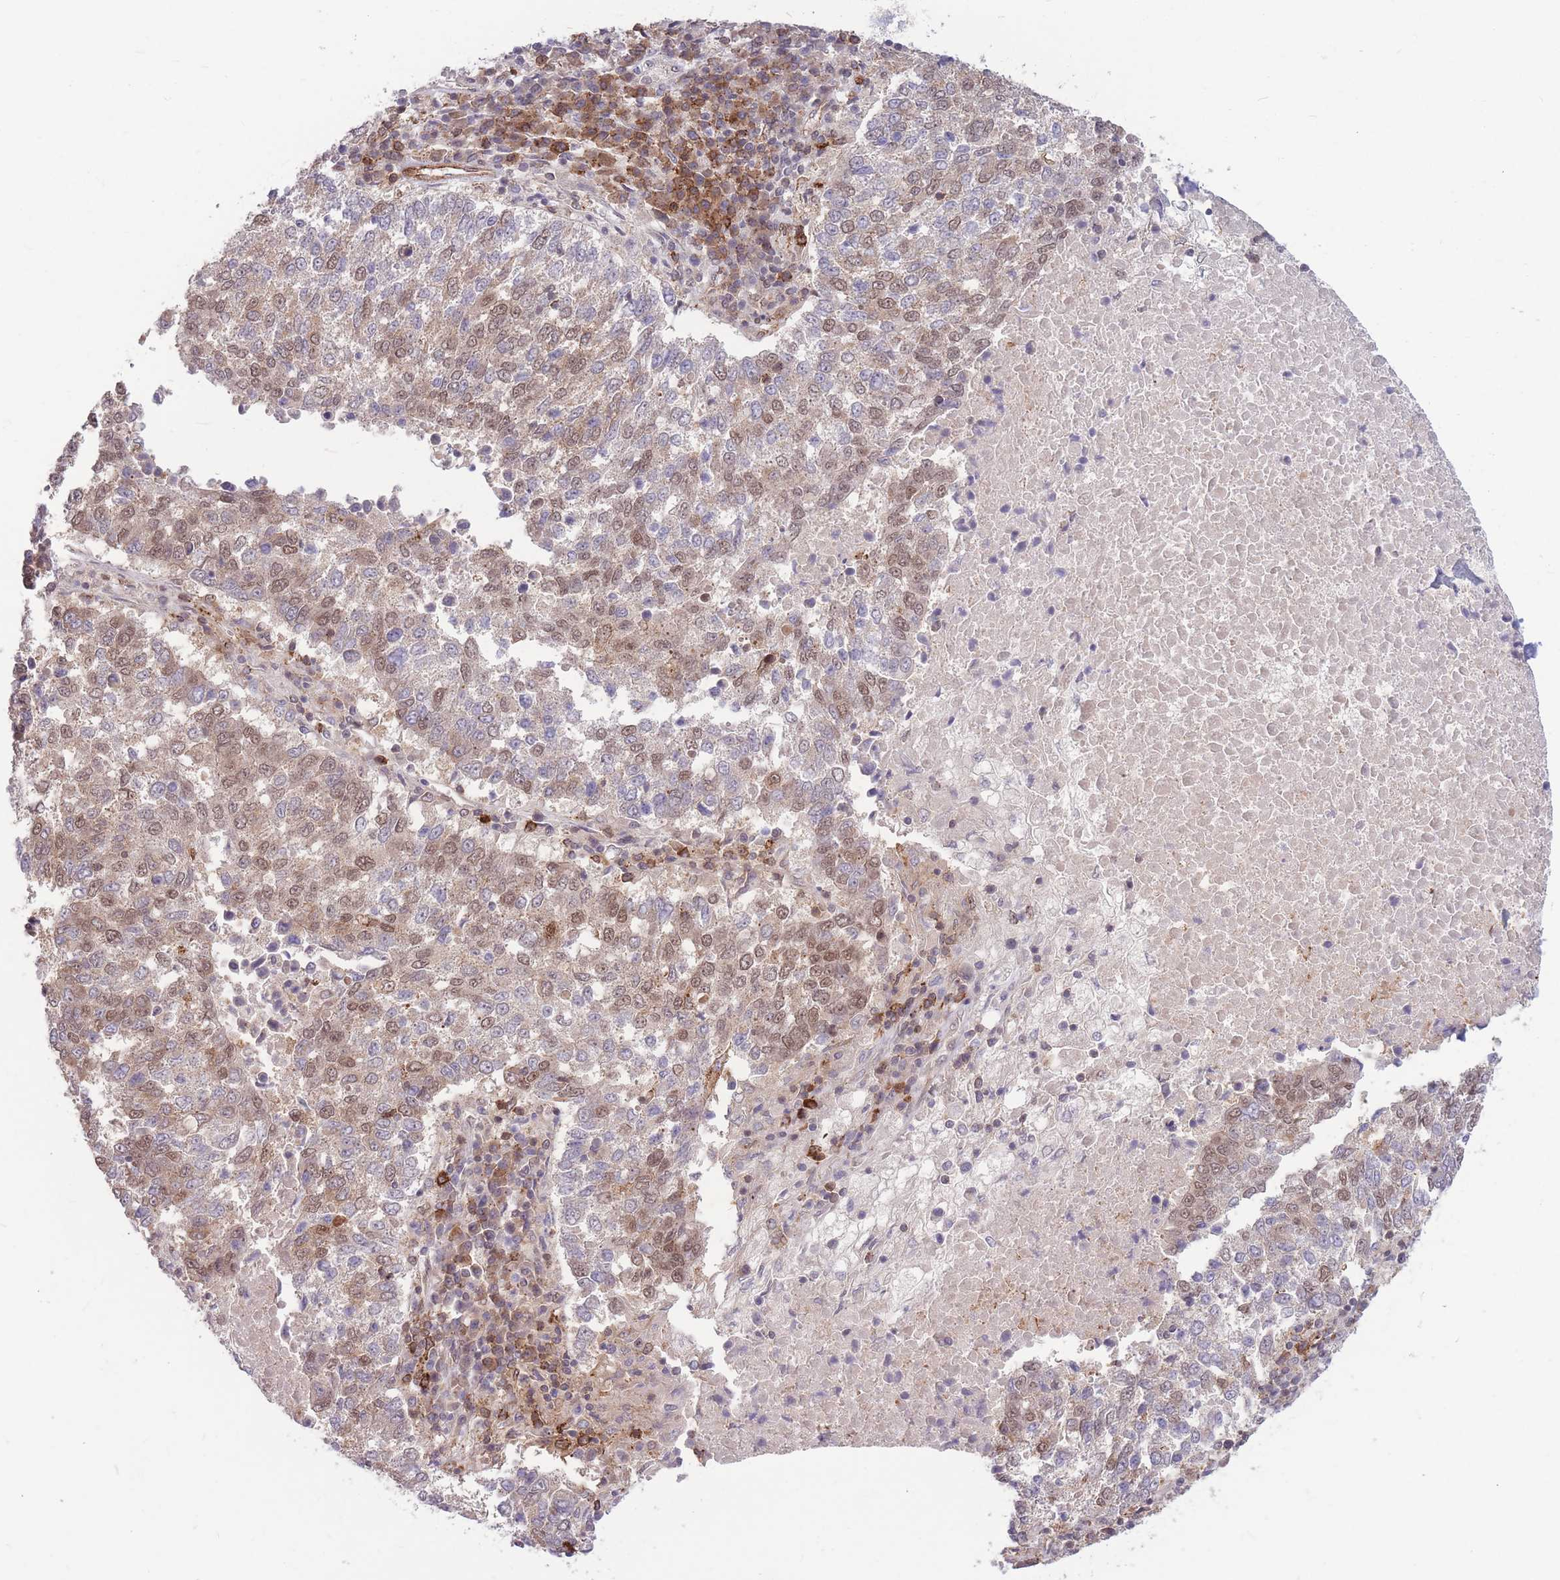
{"staining": {"intensity": "moderate", "quantity": "<25%", "location": "cytoplasmic/membranous,nuclear"}, "tissue": "lung cancer", "cell_type": "Tumor cells", "image_type": "cancer", "snomed": [{"axis": "morphology", "description": "Squamous cell carcinoma, NOS"}, {"axis": "topography", "description": "Lung"}], "caption": "This photomicrograph displays immunohistochemistry (IHC) staining of human squamous cell carcinoma (lung), with low moderate cytoplasmic/membranous and nuclear positivity in approximately <25% of tumor cells.", "gene": "TCF20", "patient": {"sex": "male", "age": 73}}